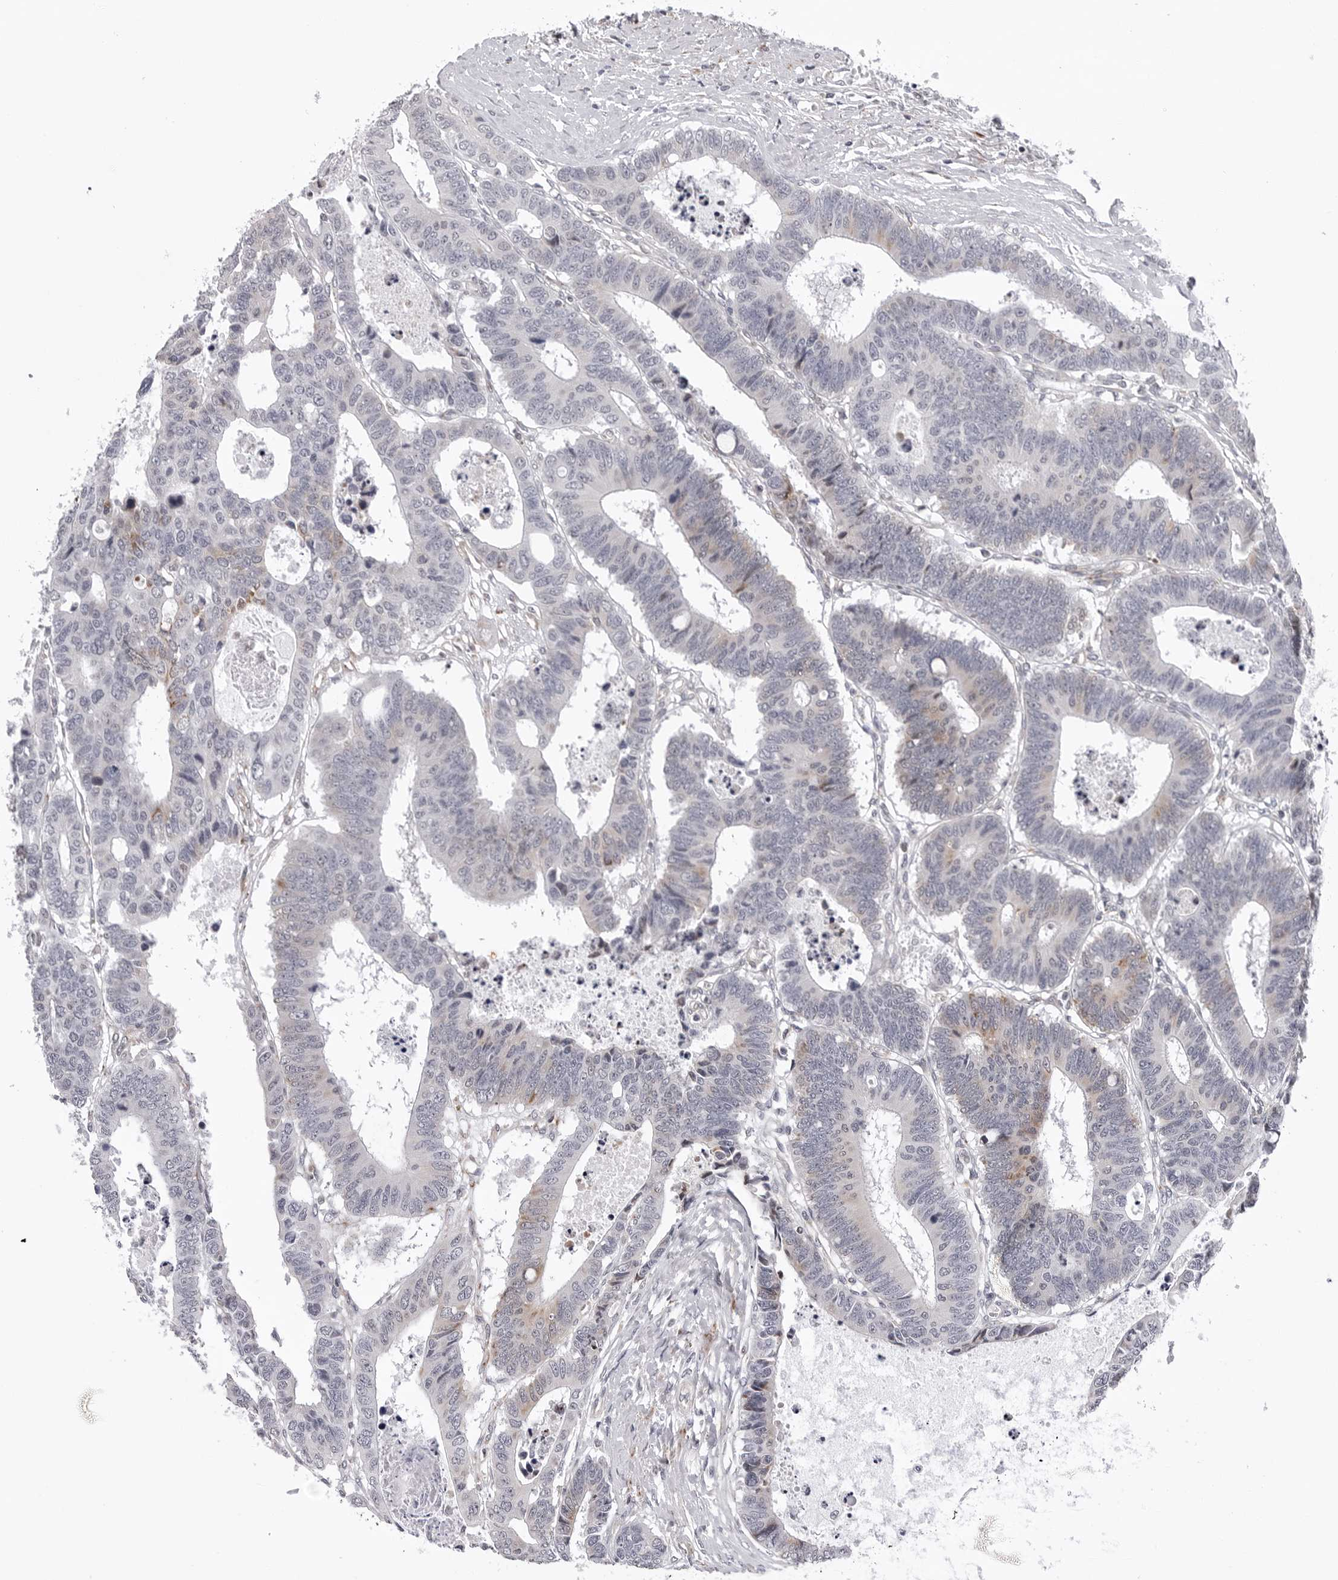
{"staining": {"intensity": "negative", "quantity": "none", "location": "none"}, "tissue": "colorectal cancer", "cell_type": "Tumor cells", "image_type": "cancer", "snomed": [{"axis": "morphology", "description": "Adenocarcinoma, NOS"}, {"axis": "topography", "description": "Rectum"}], "caption": "Colorectal cancer stained for a protein using immunohistochemistry (IHC) displays no staining tumor cells.", "gene": "CDK20", "patient": {"sex": "male", "age": 84}}